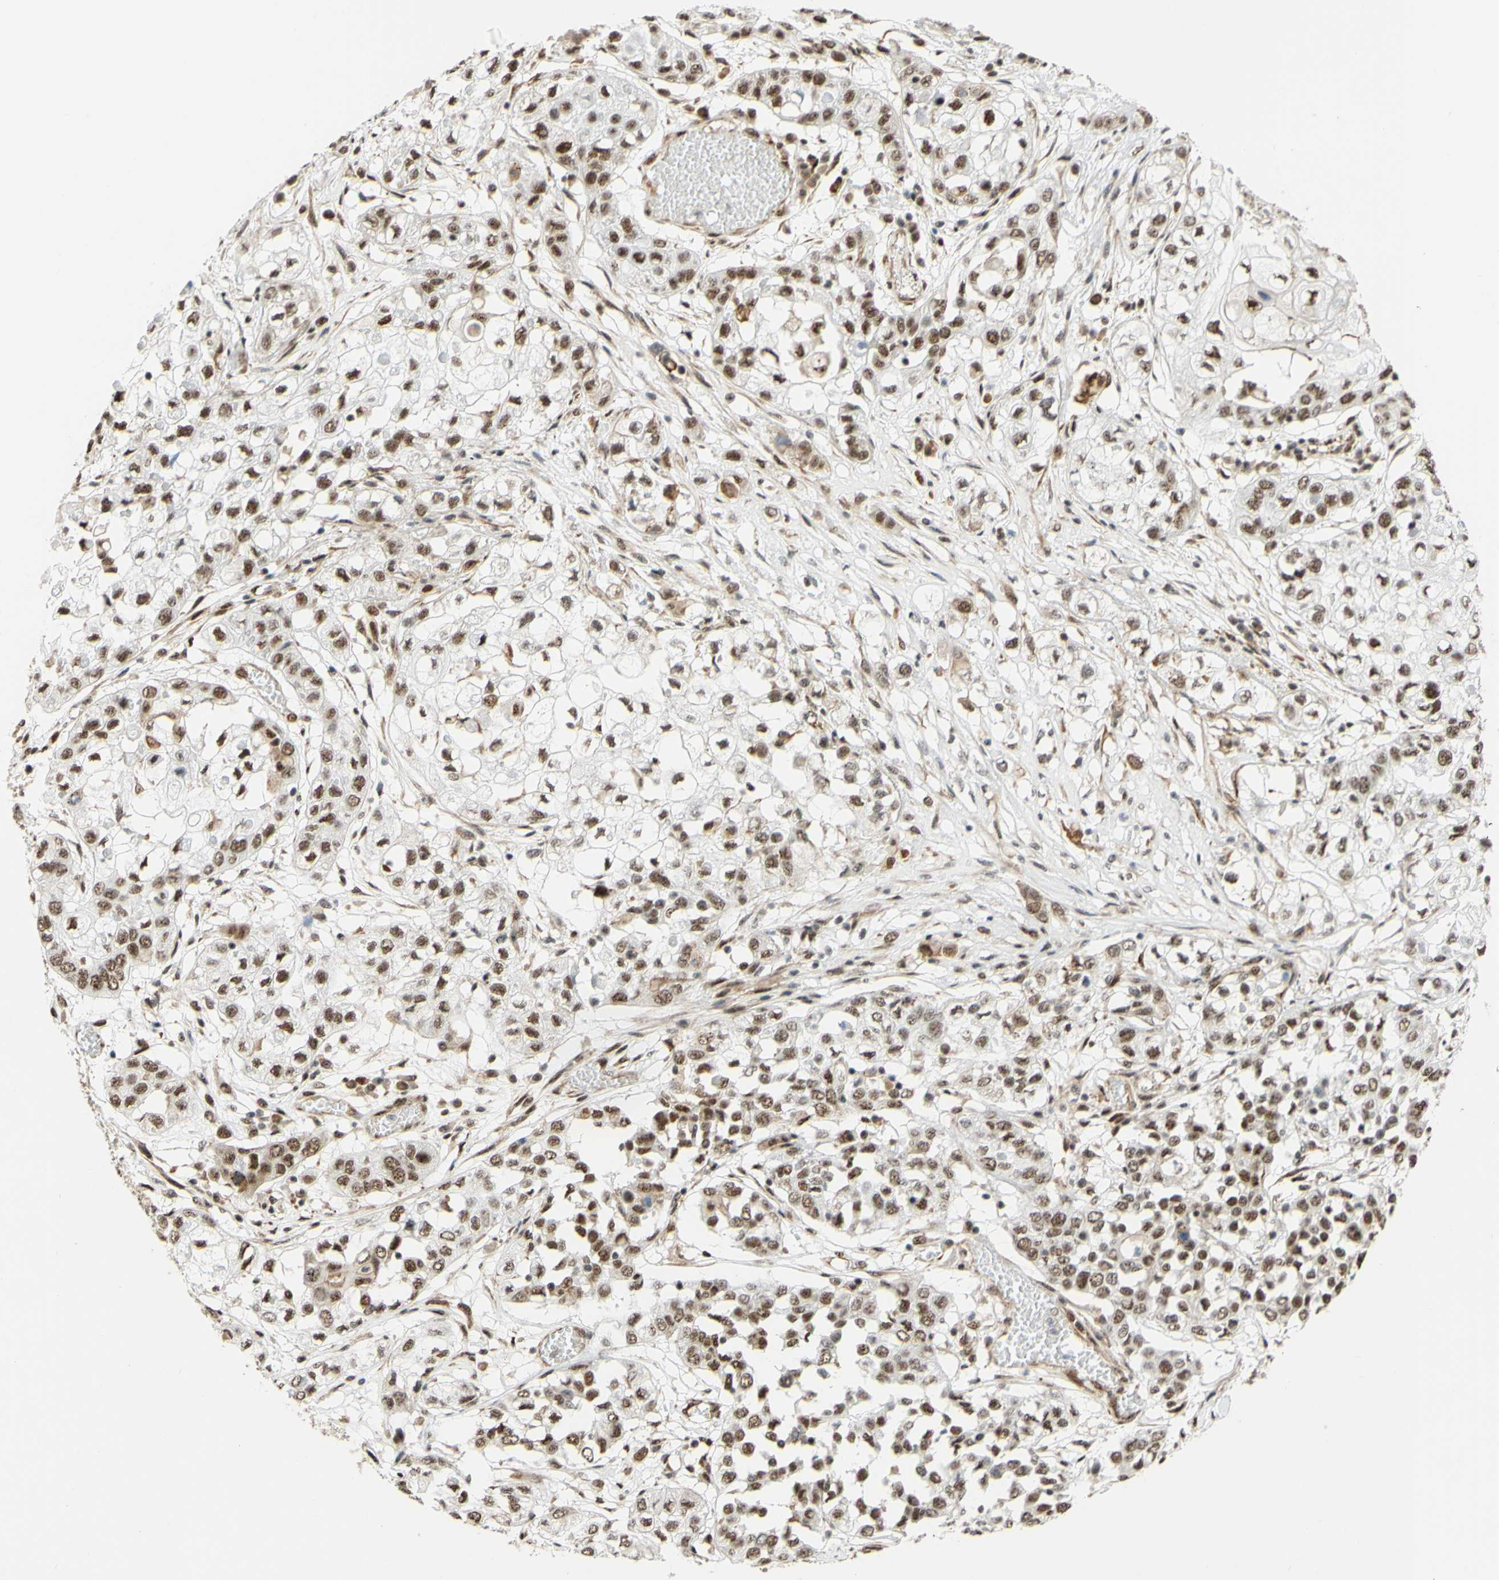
{"staining": {"intensity": "moderate", "quantity": ">75%", "location": "nuclear"}, "tissue": "lung cancer", "cell_type": "Tumor cells", "image_type": "cancer", "snomed": [{"axis": "morphology", "description": "Squamous cell carcinoma, NOS"}, {"axis": "topography", "description": "Lung"}], "caption": "Immunohistochemistry photomicrograph of human lung cancer (squamous cell carcinoma) stained for a protein (brown), which shows medium levels of moderate nuclear expression in approximately >75% of tumor cells.", "gene": "SAP18", "patient": {"sex": "male", "age": 71}}